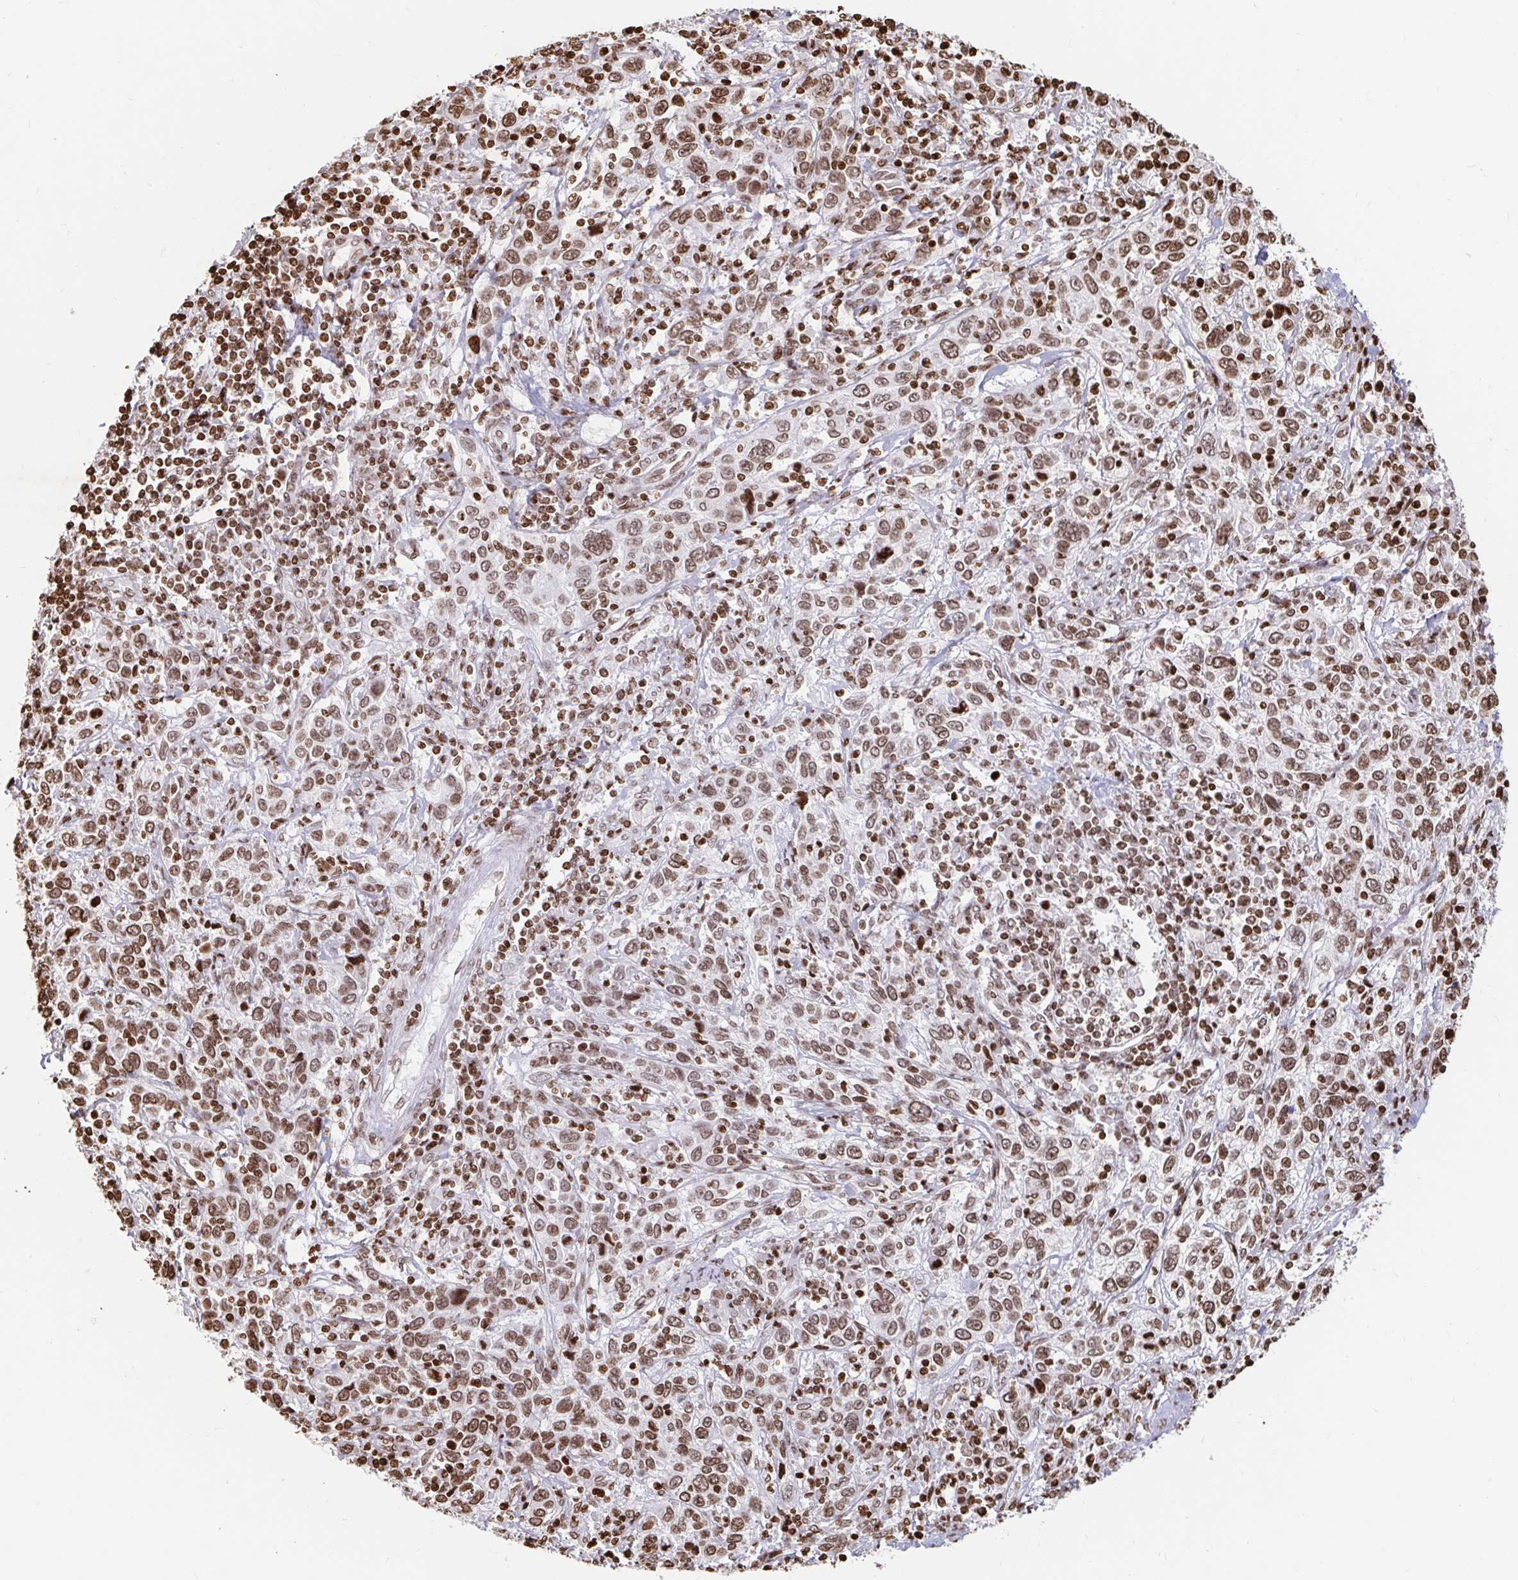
{"staining": {"intensity": "moderate", "quantity": ">75%", "location": "nuclear"}, "tissue": "cervical cancer", "cell_type": "Tumor cells", "image_type": "cancer", "snomed": [{"axis": "morphology", "description": "Squamous cell carcinoma, NOS"}, {"axis": "topography", "description": "Cervix"}], "caption": "A photomicrograph showing moderate nuclear positivity in approximately >75% of tumor cells in cervical cancer, as visualized by brown immunohistochemical staining.", "gene": "H2BC5", "patient": {"sex": "female", "age": 46}}